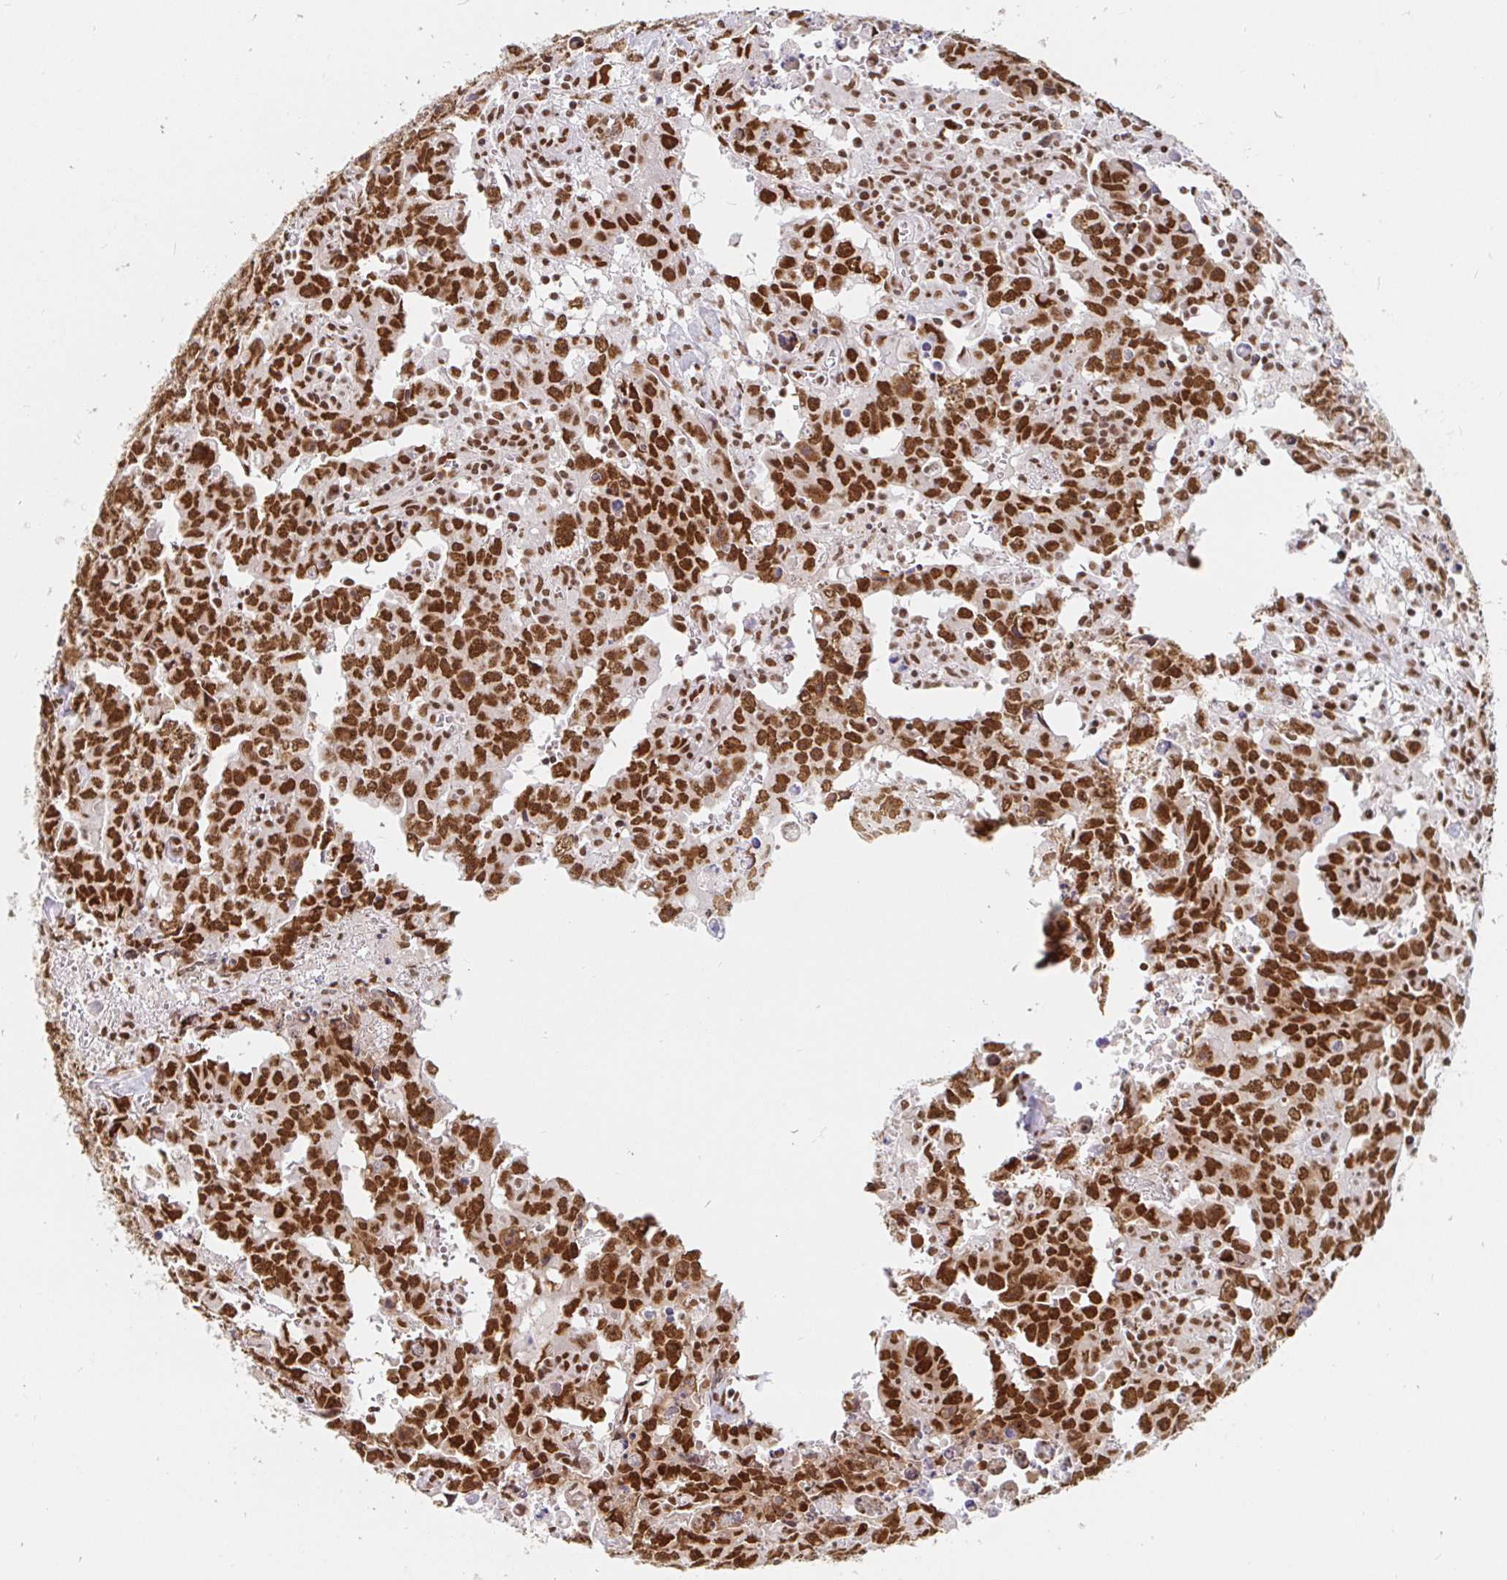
{"staining": {"intensity": "strong", "quantity": ">75%", "location": "nuclear"}, "tissue": "testis cancer", "cell_type": "Tumor cells", "image_type": "cancer", "snomed": [{"axis": "morphology", "description": "Carcinoma, Embryonal, NOS"}, {"axis": "topography", "description": "Testis"}], "caption": "High-magnification brightfield microscopy of testis cancer stained with DAB (3,3'-diaminobenzidine) (brown) and counterstained with hematoxylin (blue). tumor cells exhibit strong nuclear expression is appreciated in approximately>75% of cells. The staining is performed using DAB brown chromogen to label protein expression. The nuclei are counter-stained blue using hematoxylin.", "gene": "RBMX", "patient": {"sex": "male", "age": 22}}